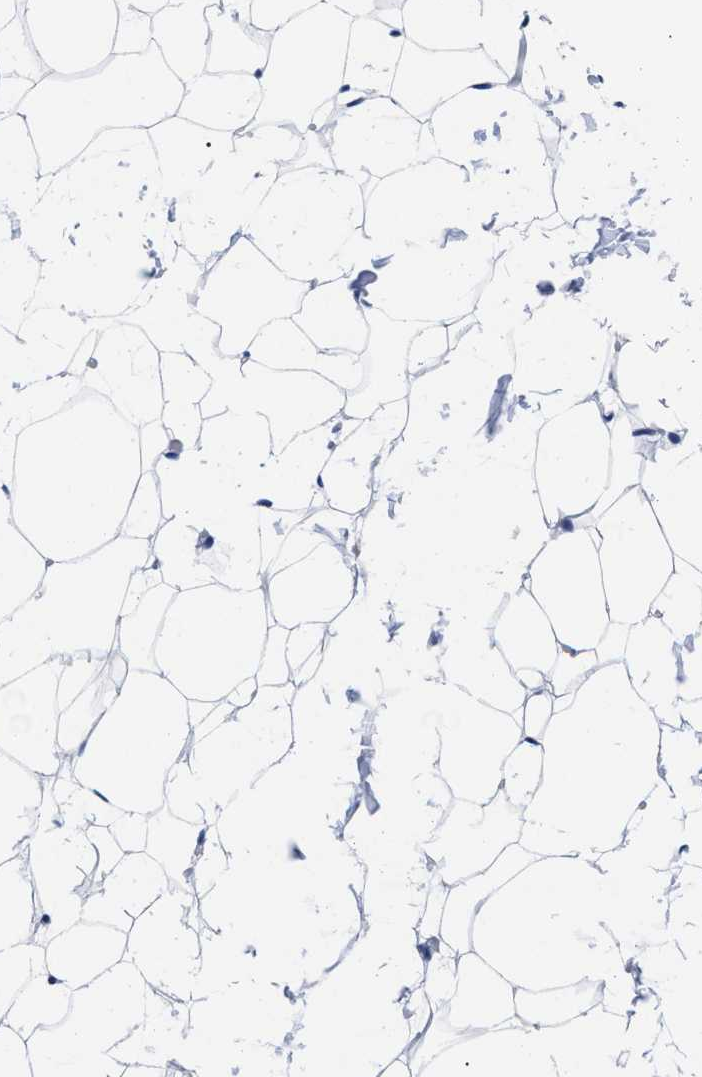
{"staining": {"intensity": "negative", "quantity": "none", "location": "none"}, "tissue": "adipose tissue", "cell_type": "Adipocytes", "image_type": "normal", "snomed": [{"axis": "morphology", "description": "Normal tissue, NOS"}, {"axis": "topography", "description": "Breast"}, {"axis": "topography", "description": "Soft tissue"}], "caption": "DAB (3,3'-diaminobenzidine) immunohistochemical staining of normal human adipose tissue shows no significant staining in adipocytes.", "gene": "RBKS", "patient": {"sex": "female", "age": 75}}